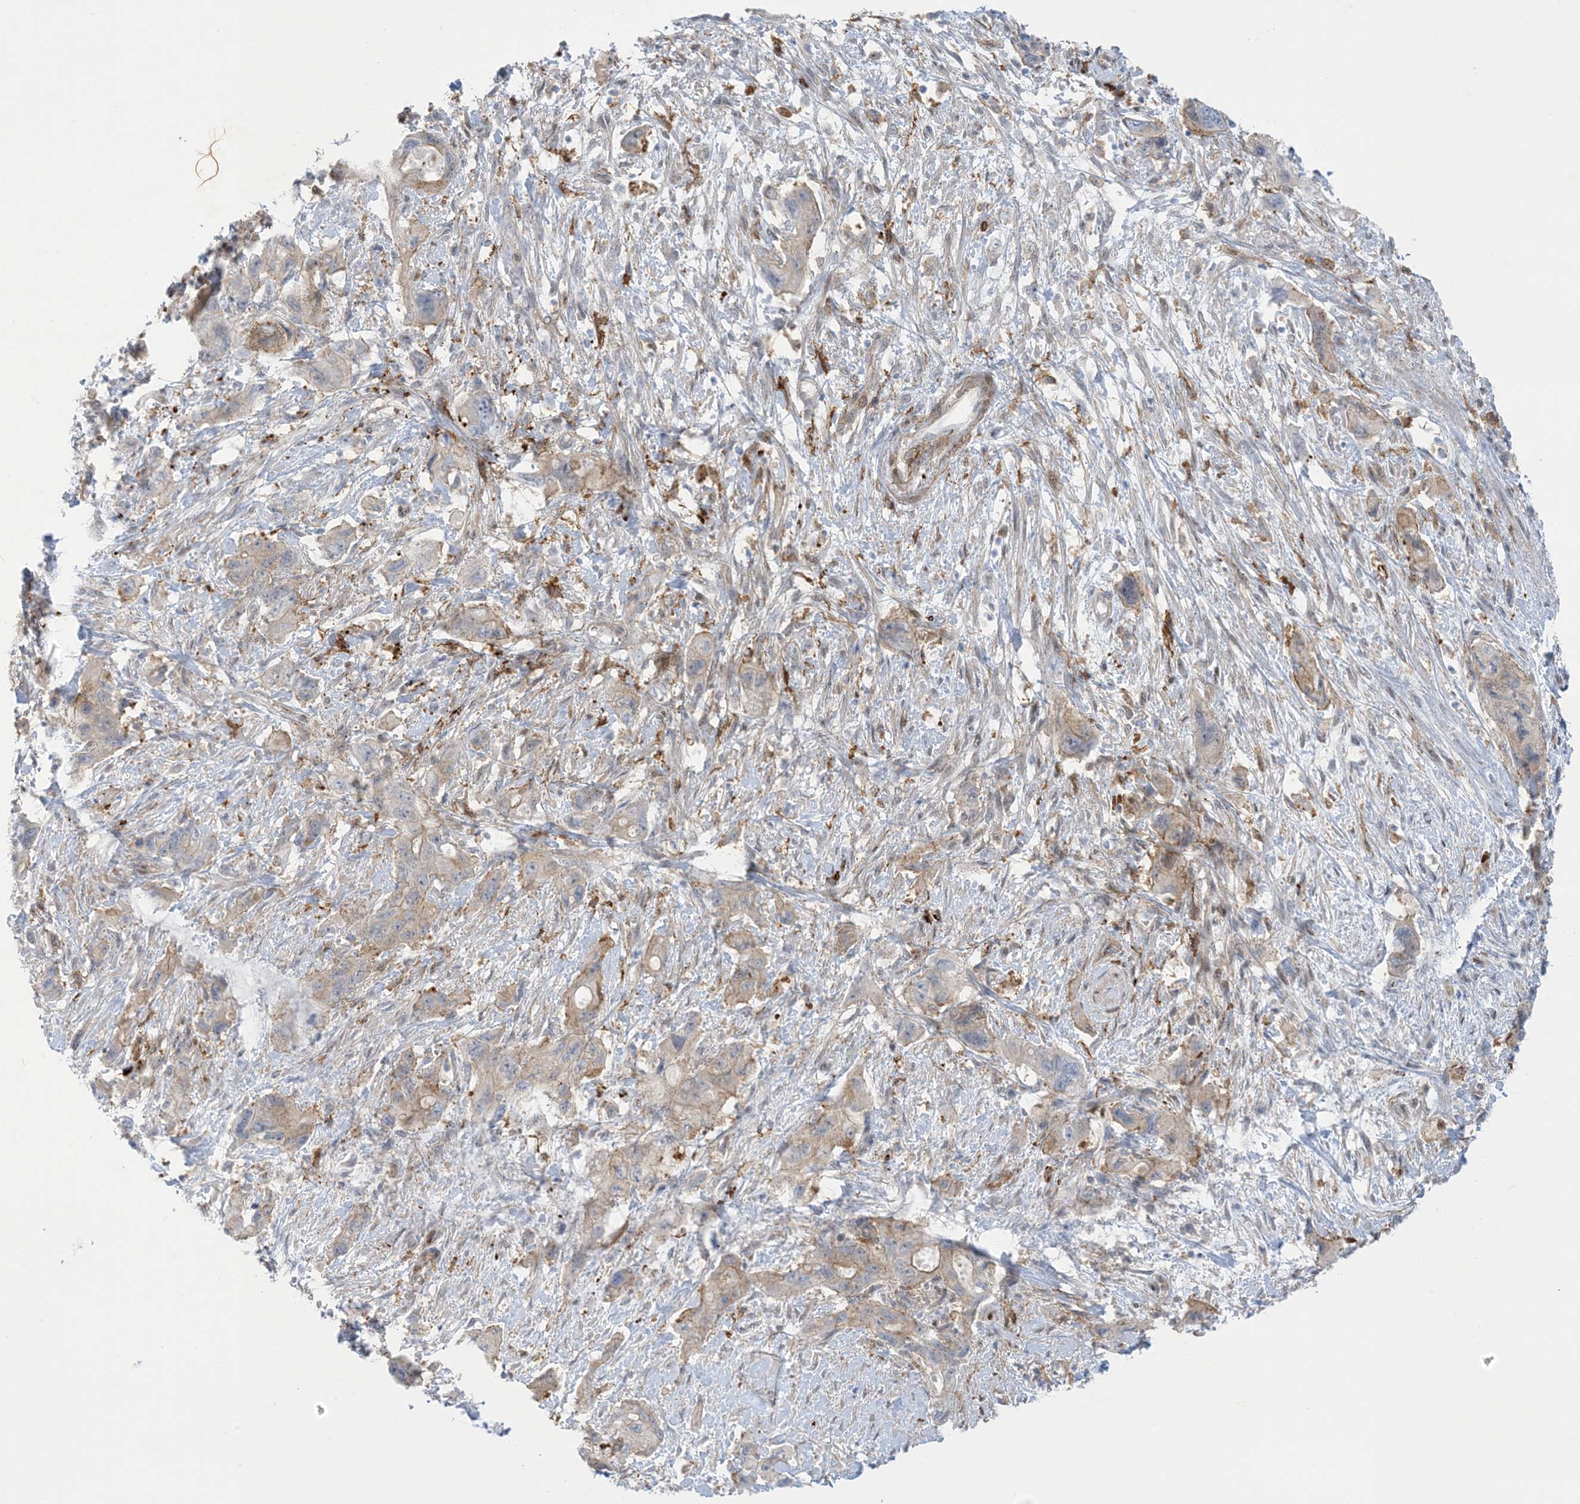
{"staining": {"intensity": "weak", "quantity": "<25%", "location": "cytoplasmic/membranous"}, "tissue": "pancreatic cancer", "cell_type": "Tumor cells", "image_type": "cancer", "snomed": [{"axis": "morphology", "description": "Adenocarcinoma, NOS"}, {"axis": "topography", "description": "Pancreas"}], "caption": "Tumor cells show no significant staining in pancreatic cancer (adenocarcinoma).", "gene": "ICMT", "patient": {"sex": "female", "age": 73}}